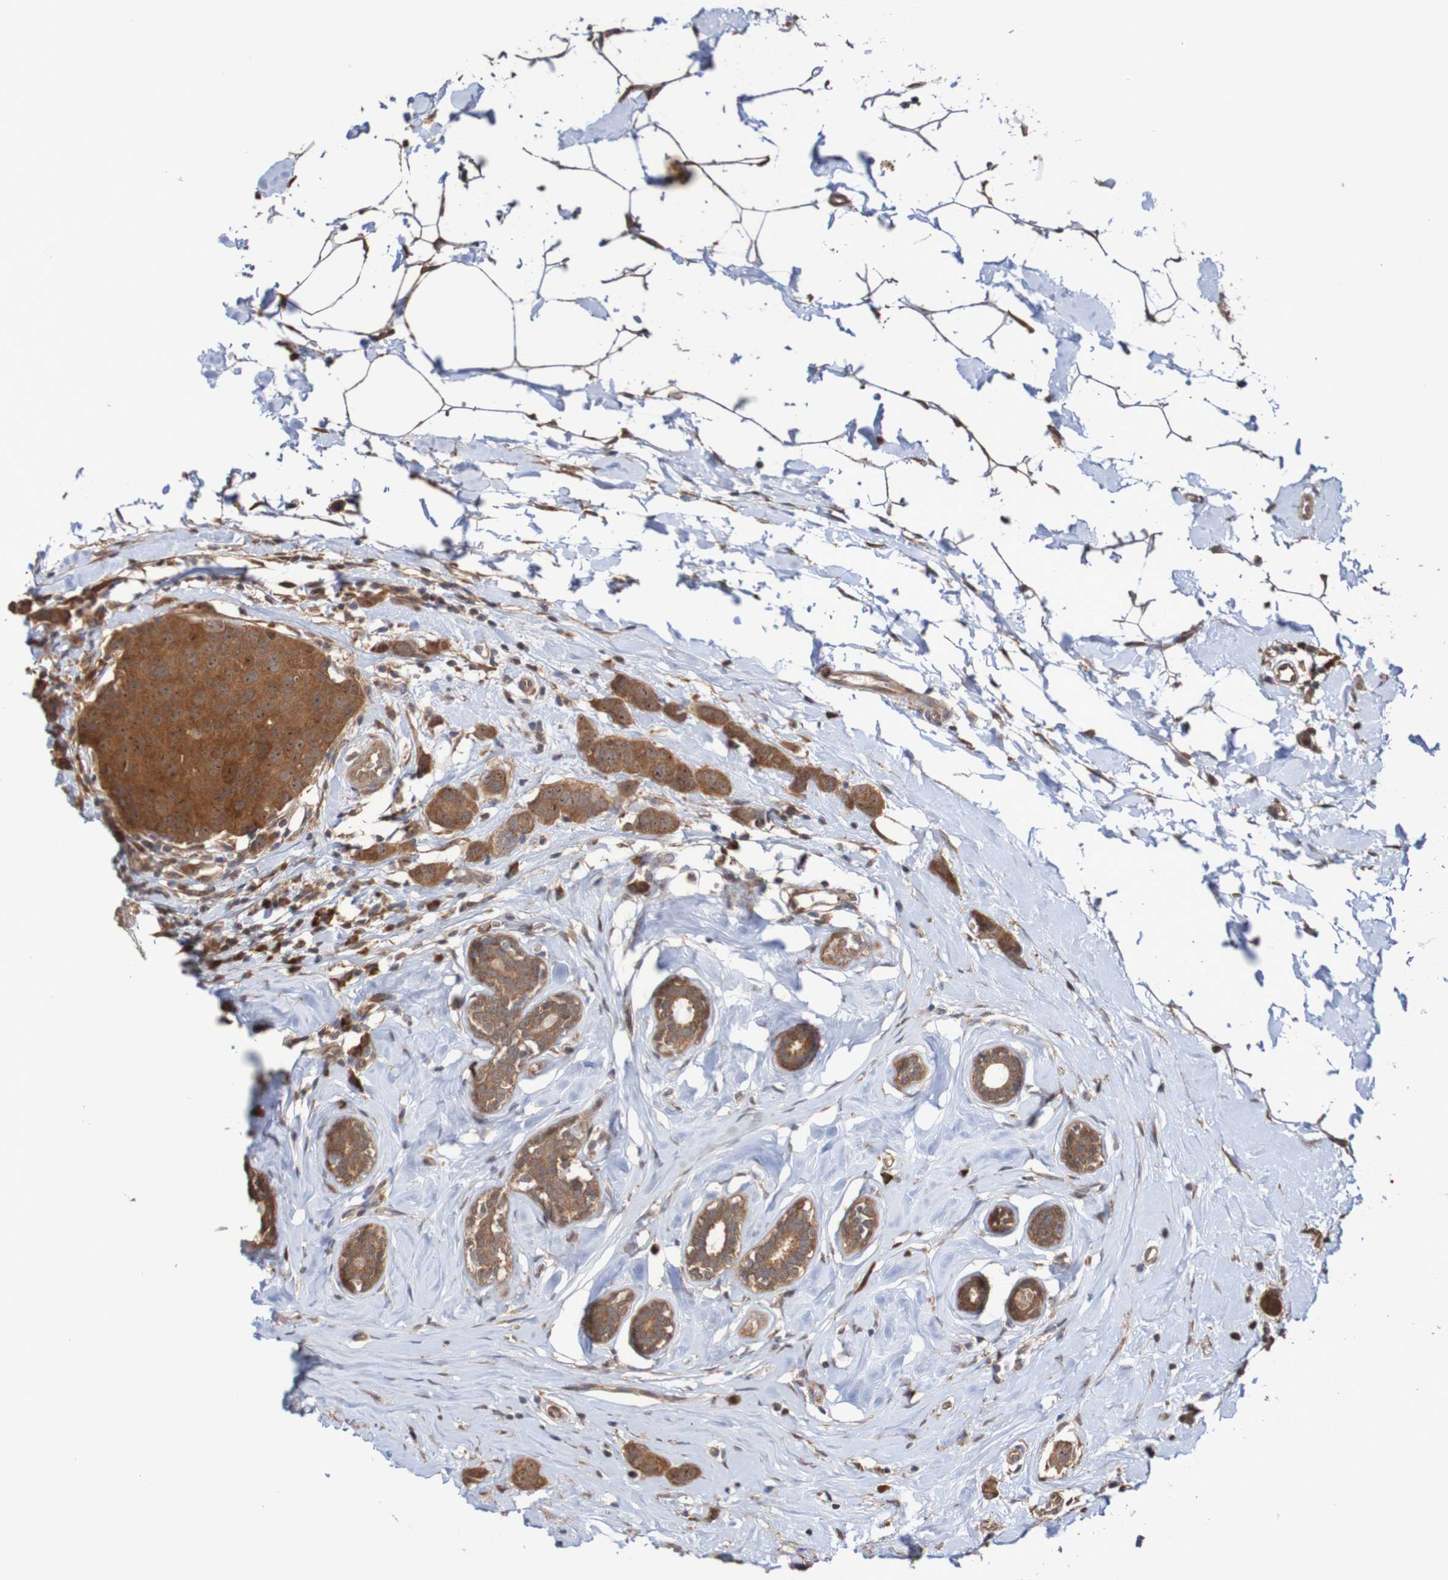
{"staining": {"intensity": "moderate", "quantity": ">75%", "location": "cytoplasmic/membranous"}, "tissue": "breast cancer", "cell_type": "Tumor cells", "image_type": "cancer", "snomed": [{"axis": "morphology", "description": "Normal tissue, NOS"}, {"axis": "morphology", "description": "Duct carcinoma"}, {"axis": "topography", "description": "Breast"}], "caption": "An immunohistochemistry image of tumor tissue is shown. Protein staining in brown highlights moderate cytoplasmic/membranous positivity in breast cancer within tumor cells.", "gene": "PHPT1", "patient": {"sex": "female", "age": 50}}